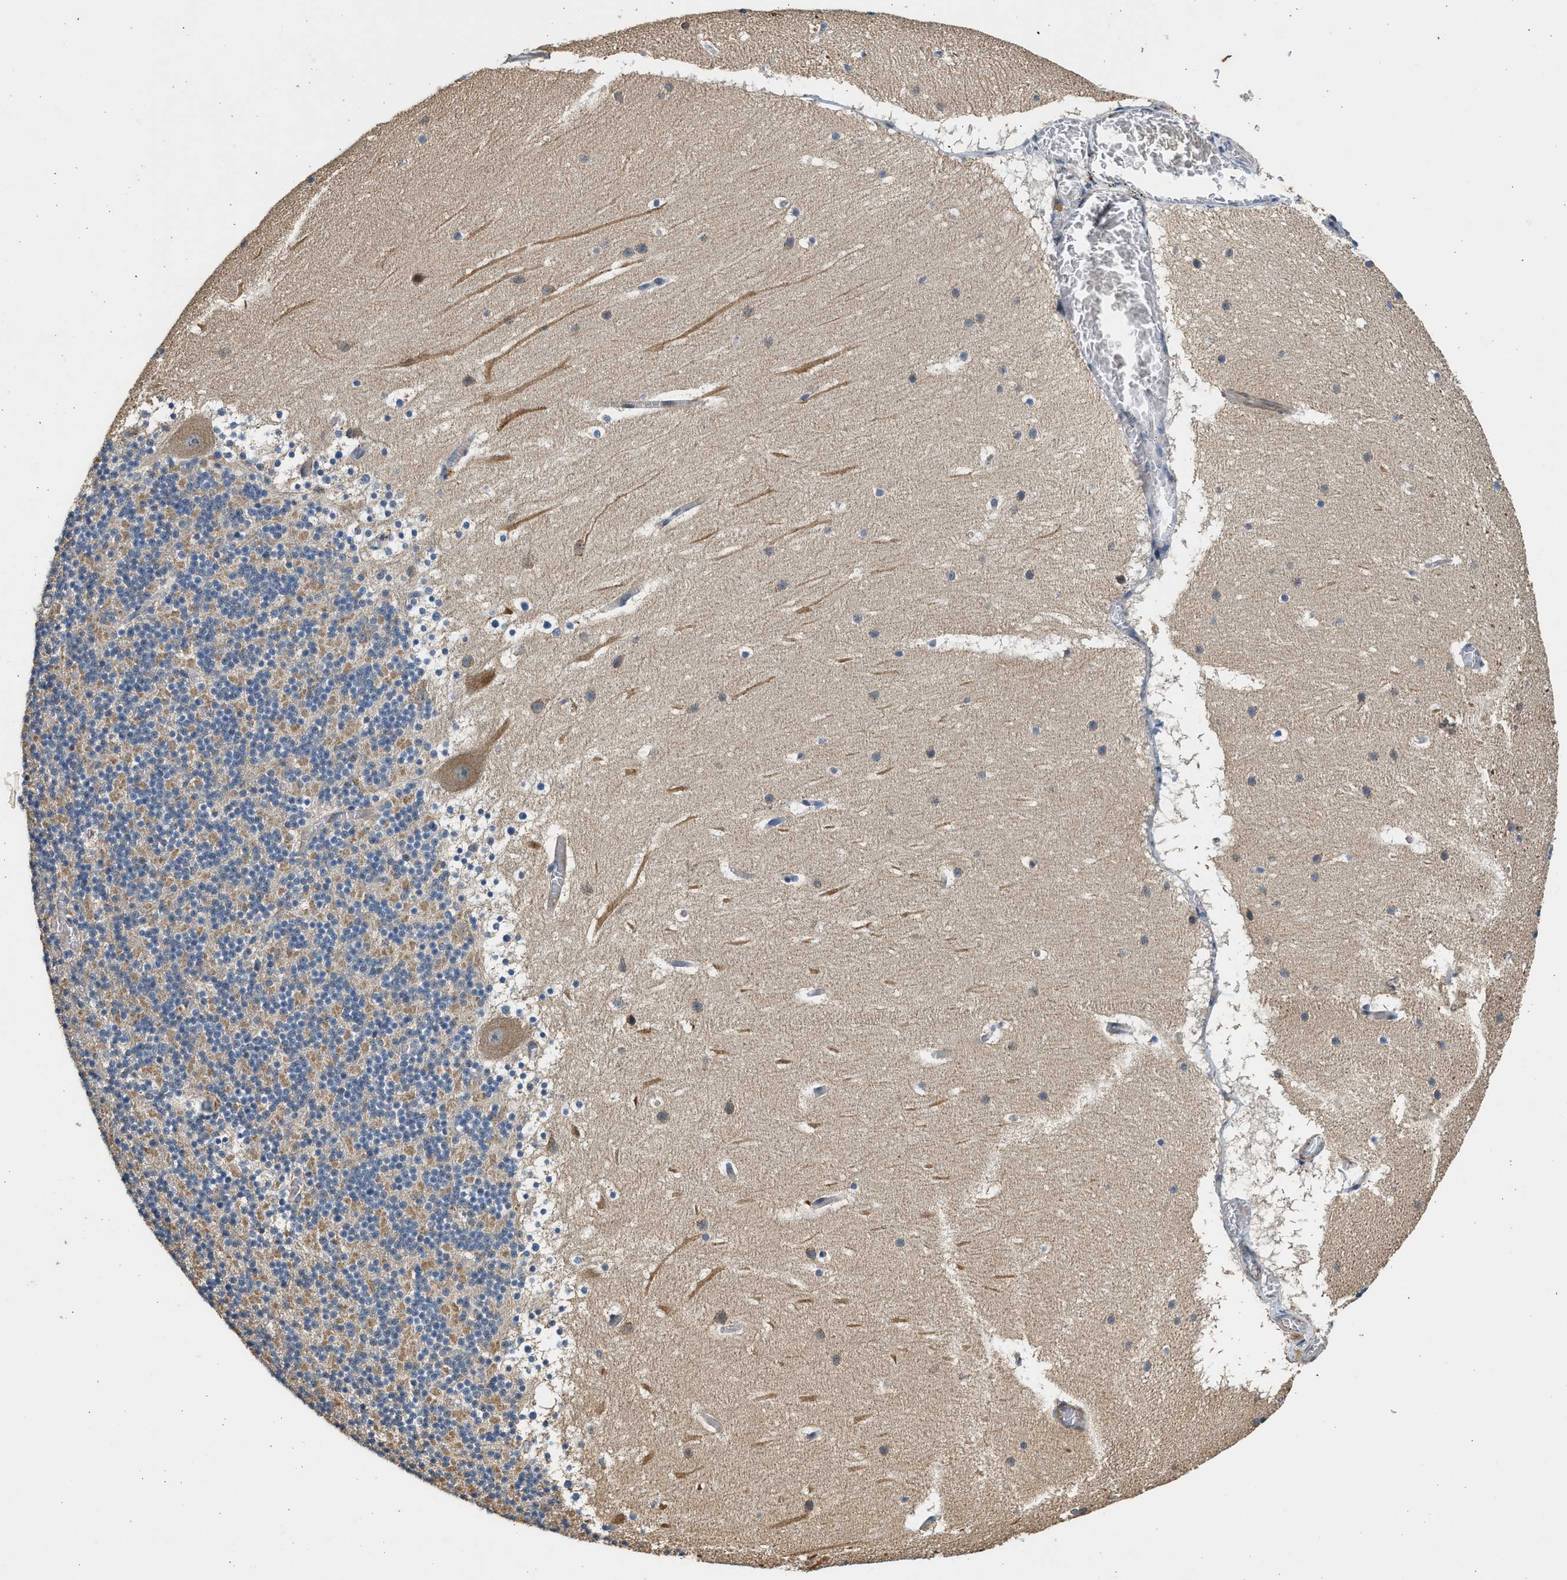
{"staining": {"intensity": "moderate", "quantity": "25%-75%", "location": "cytoplasmic/membranous"}, "tissue": "cerebellum", "cell_type": "Cells in granular layer", "image_type": "normal", "snomed": [{"axis": "morphology", "description": "Normal tissue, NOS"}, {"axis": "topography", "description": "Cerebellum"}], "caption": "Brown immunohistochemical staining in benign human cerebellum demonstrates moderate cytoplasmic/membranous staining in approximately 25%-75% of cells in granular layer.", "gene": "PCLO", "patient": {"sex": "male", "age": 45}}